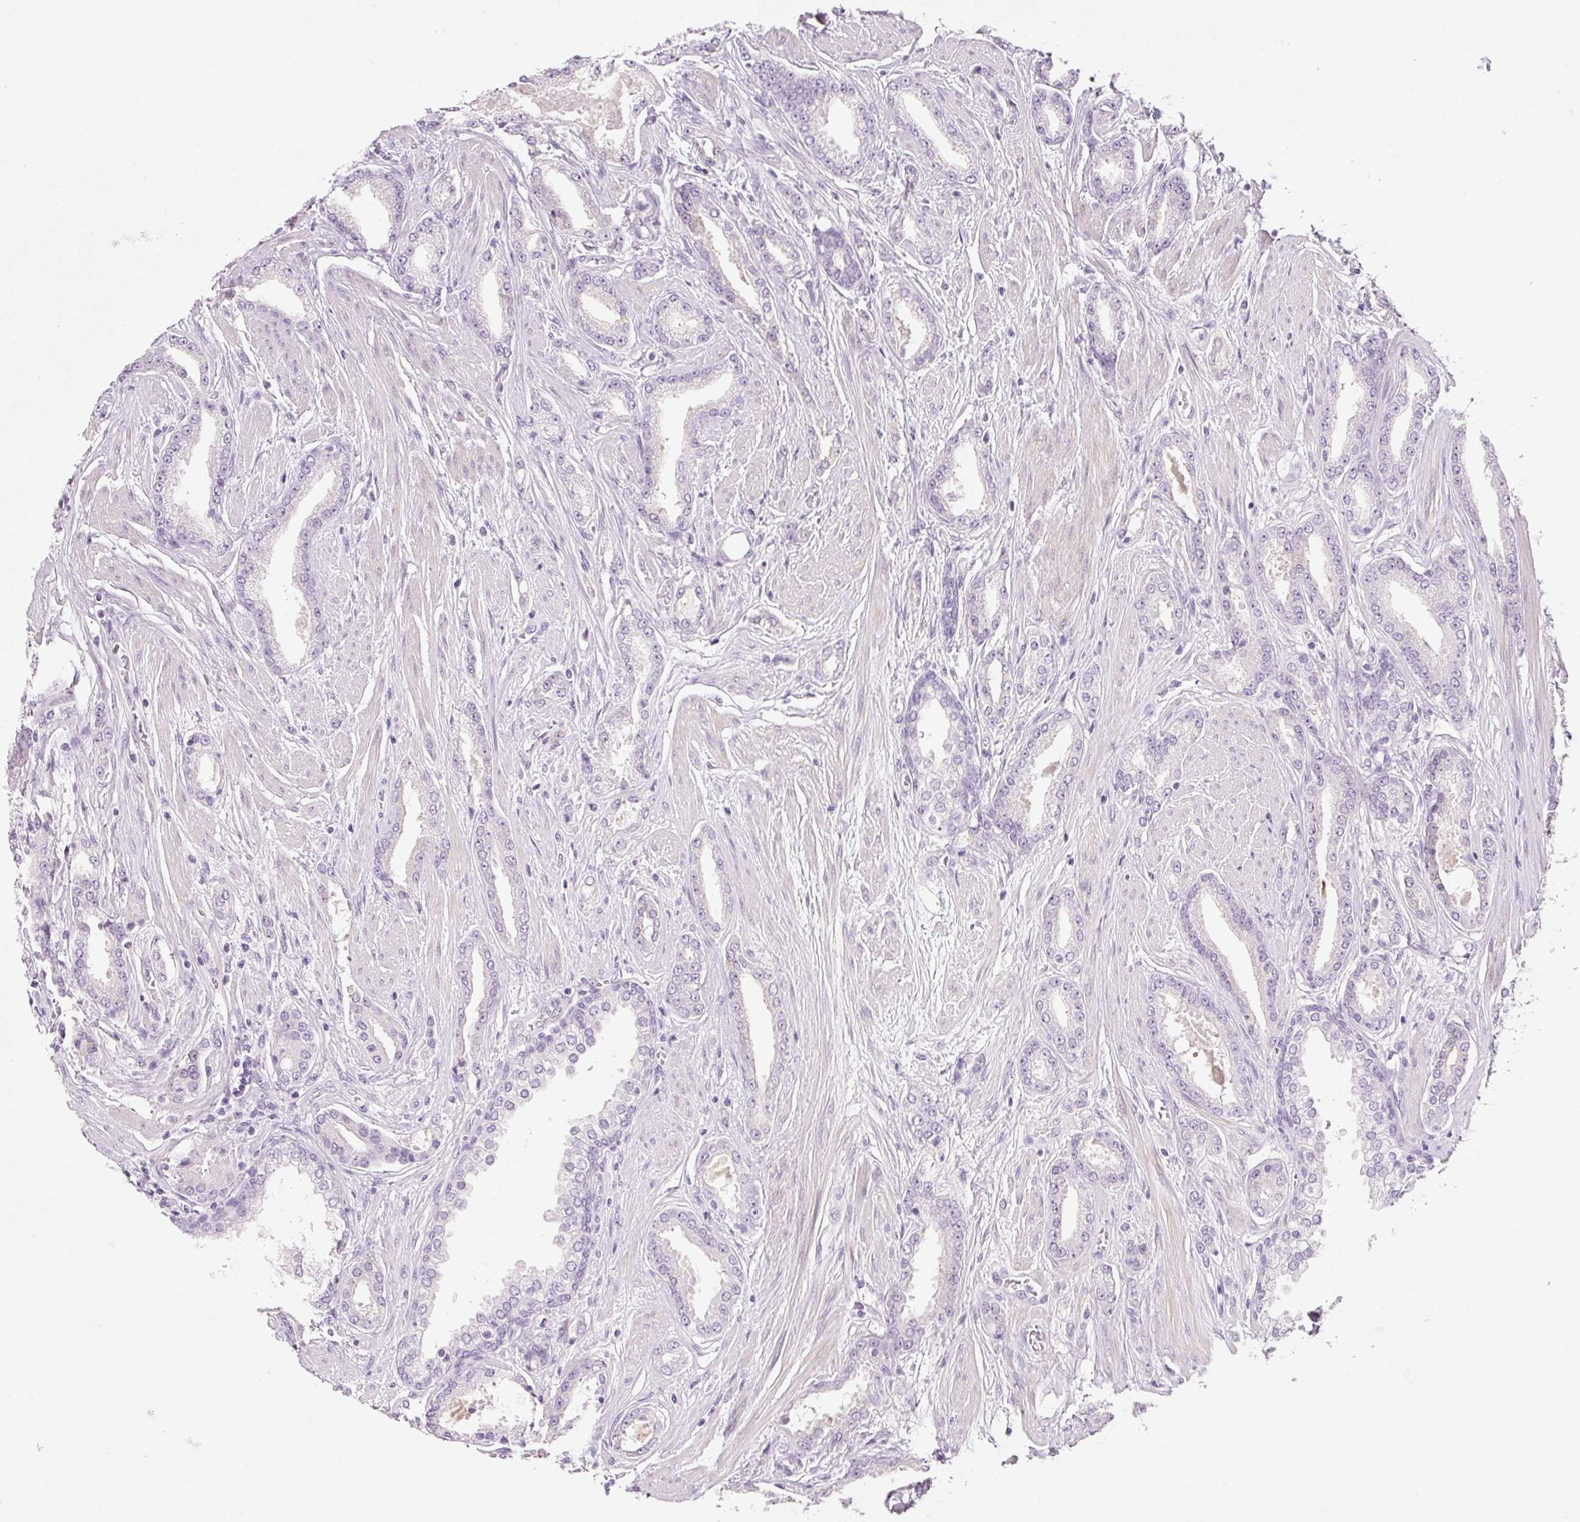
{"staining": {"intensity": "negative", "quantity": "none", "location": "none"}, "tissue": "prostate cancer", "cell_type": "Tumor cells", "image_type": "cancer", "snomed": [{"axis": "morphology", "description": "Adenocarcinoma, Low grade"}, {"axis": "topography", "description": "Prostate"}], "caption": "The photomicrograph reveals no staining of tumor cells in low-grade adenocarcinoma (prostate). Brightfield microscopy of IHC stained with DAB (brown) and hematoxylin (blue), captured at high magnification.", "gene": "SYNE3", "patient": {"sex": "male", "age": 42}}